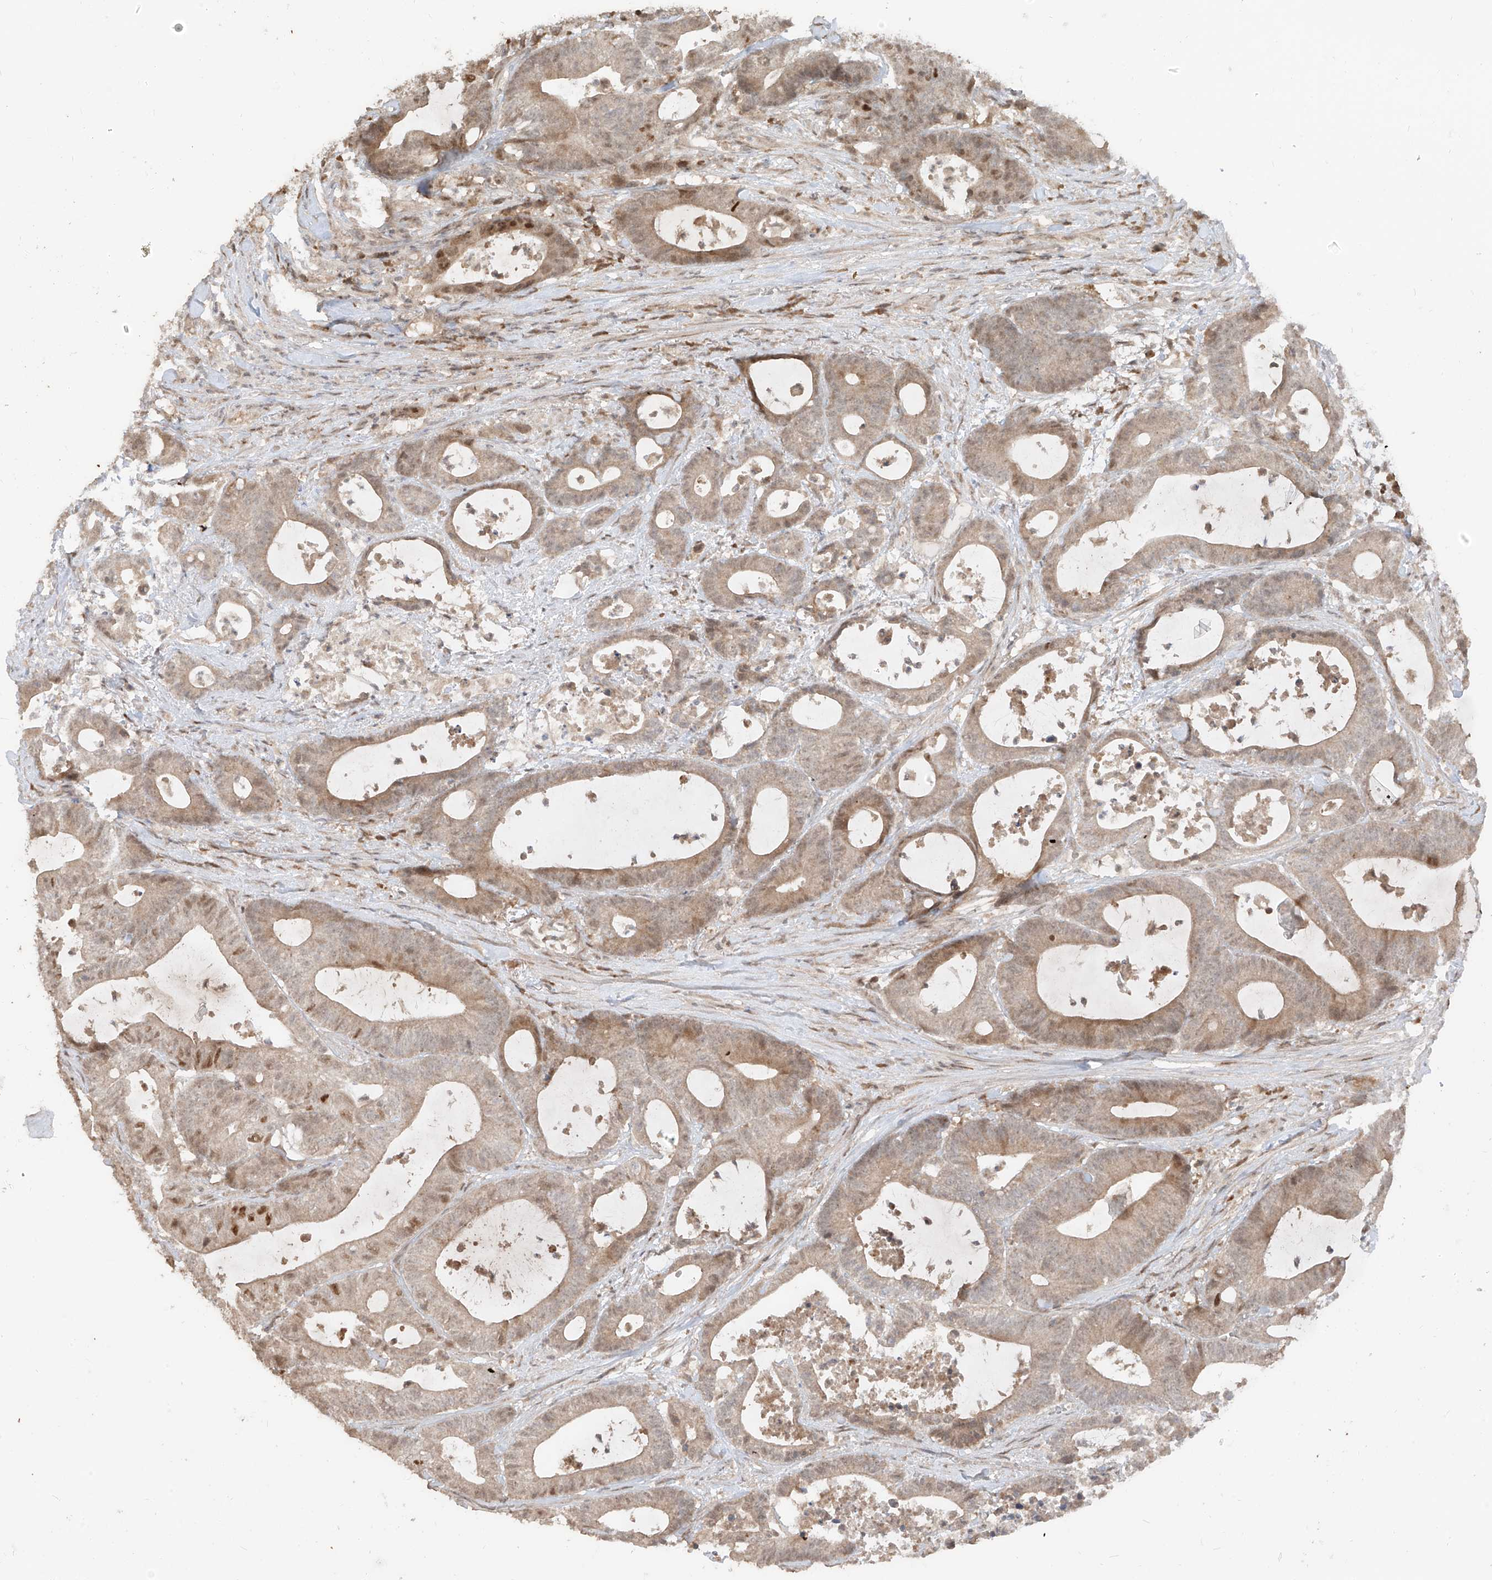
{"staining": {"intensity": "moderate", "quantity": "25%-75%", "location": "cytoplasmic/membranous,nuclear"}, "tissue": "colorectal cancer", "cell_type": "Tumor cells", "image_type": "cancer", "snomed": [{"axis": "morphology", "description": "Adenocarcinoma, NOS"}, {"axis": "topography", "description": "Colon"}], "caption": "Brown immunohistochemical staining in colorectal adenocarcinoma demonstrates moderate cytoplasmic/membranous and nuclear staining in about 25%-75% of tumor cells.", "gene": "COLGALT2", "patient": {"sex": "female", "age": 84}}